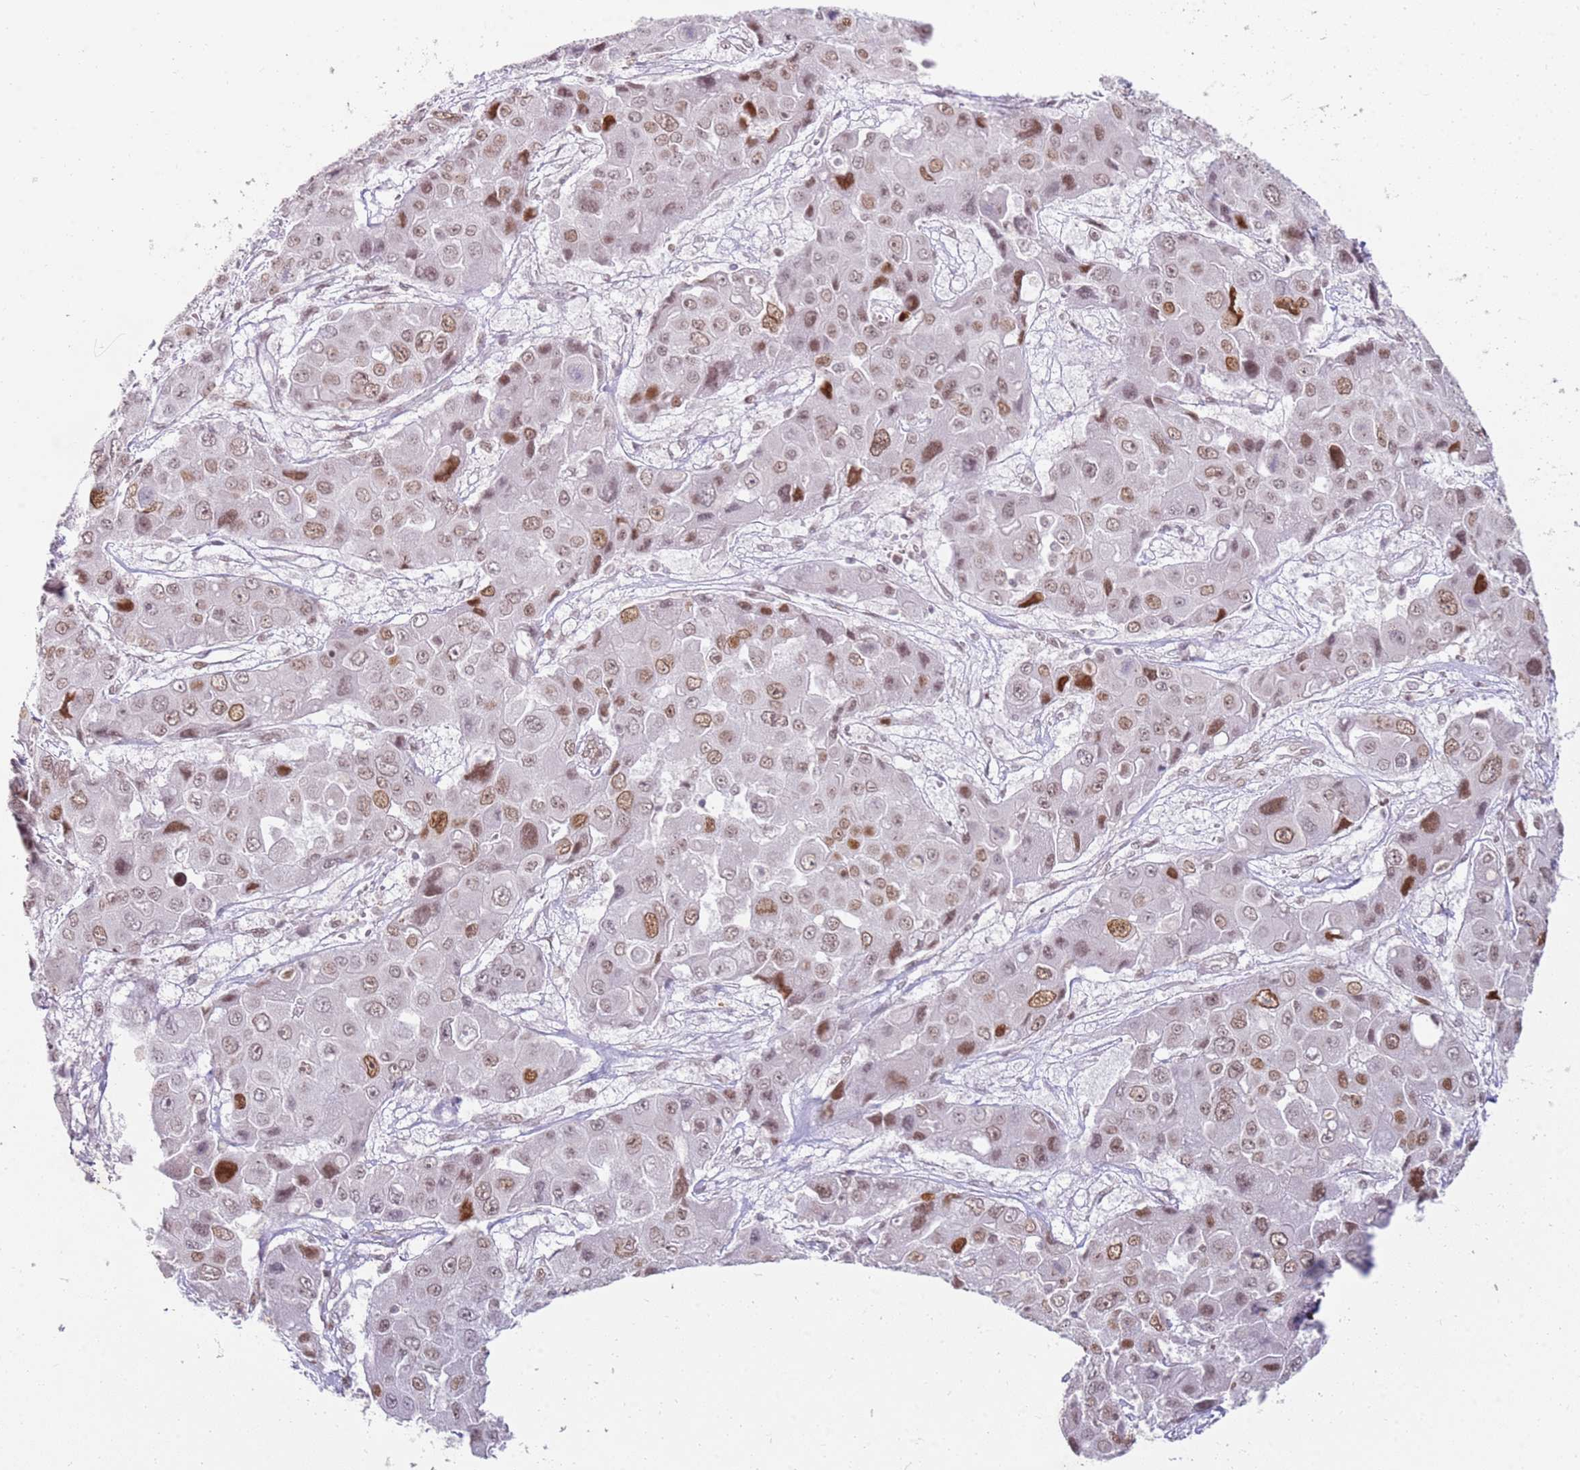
{"staining": {"intensity": "moderate", "quantity": ">75%", "location": "nuclear"}, "tissue": "liver cancer", "cell_type": "Tumor cells", "image_type": "cancer", "snomed": [{"axis": "morphology", "description": "Cholangiocarcinoma"}, {"axis": "topography", "description": "Liver"}], "caption": "A brown stain shows moderate nuclear expression of a protein in liver cholangiocarcinoma tumor cells.", "gene": "PHC2", "patient": {"sex": "male", "age": 67}}